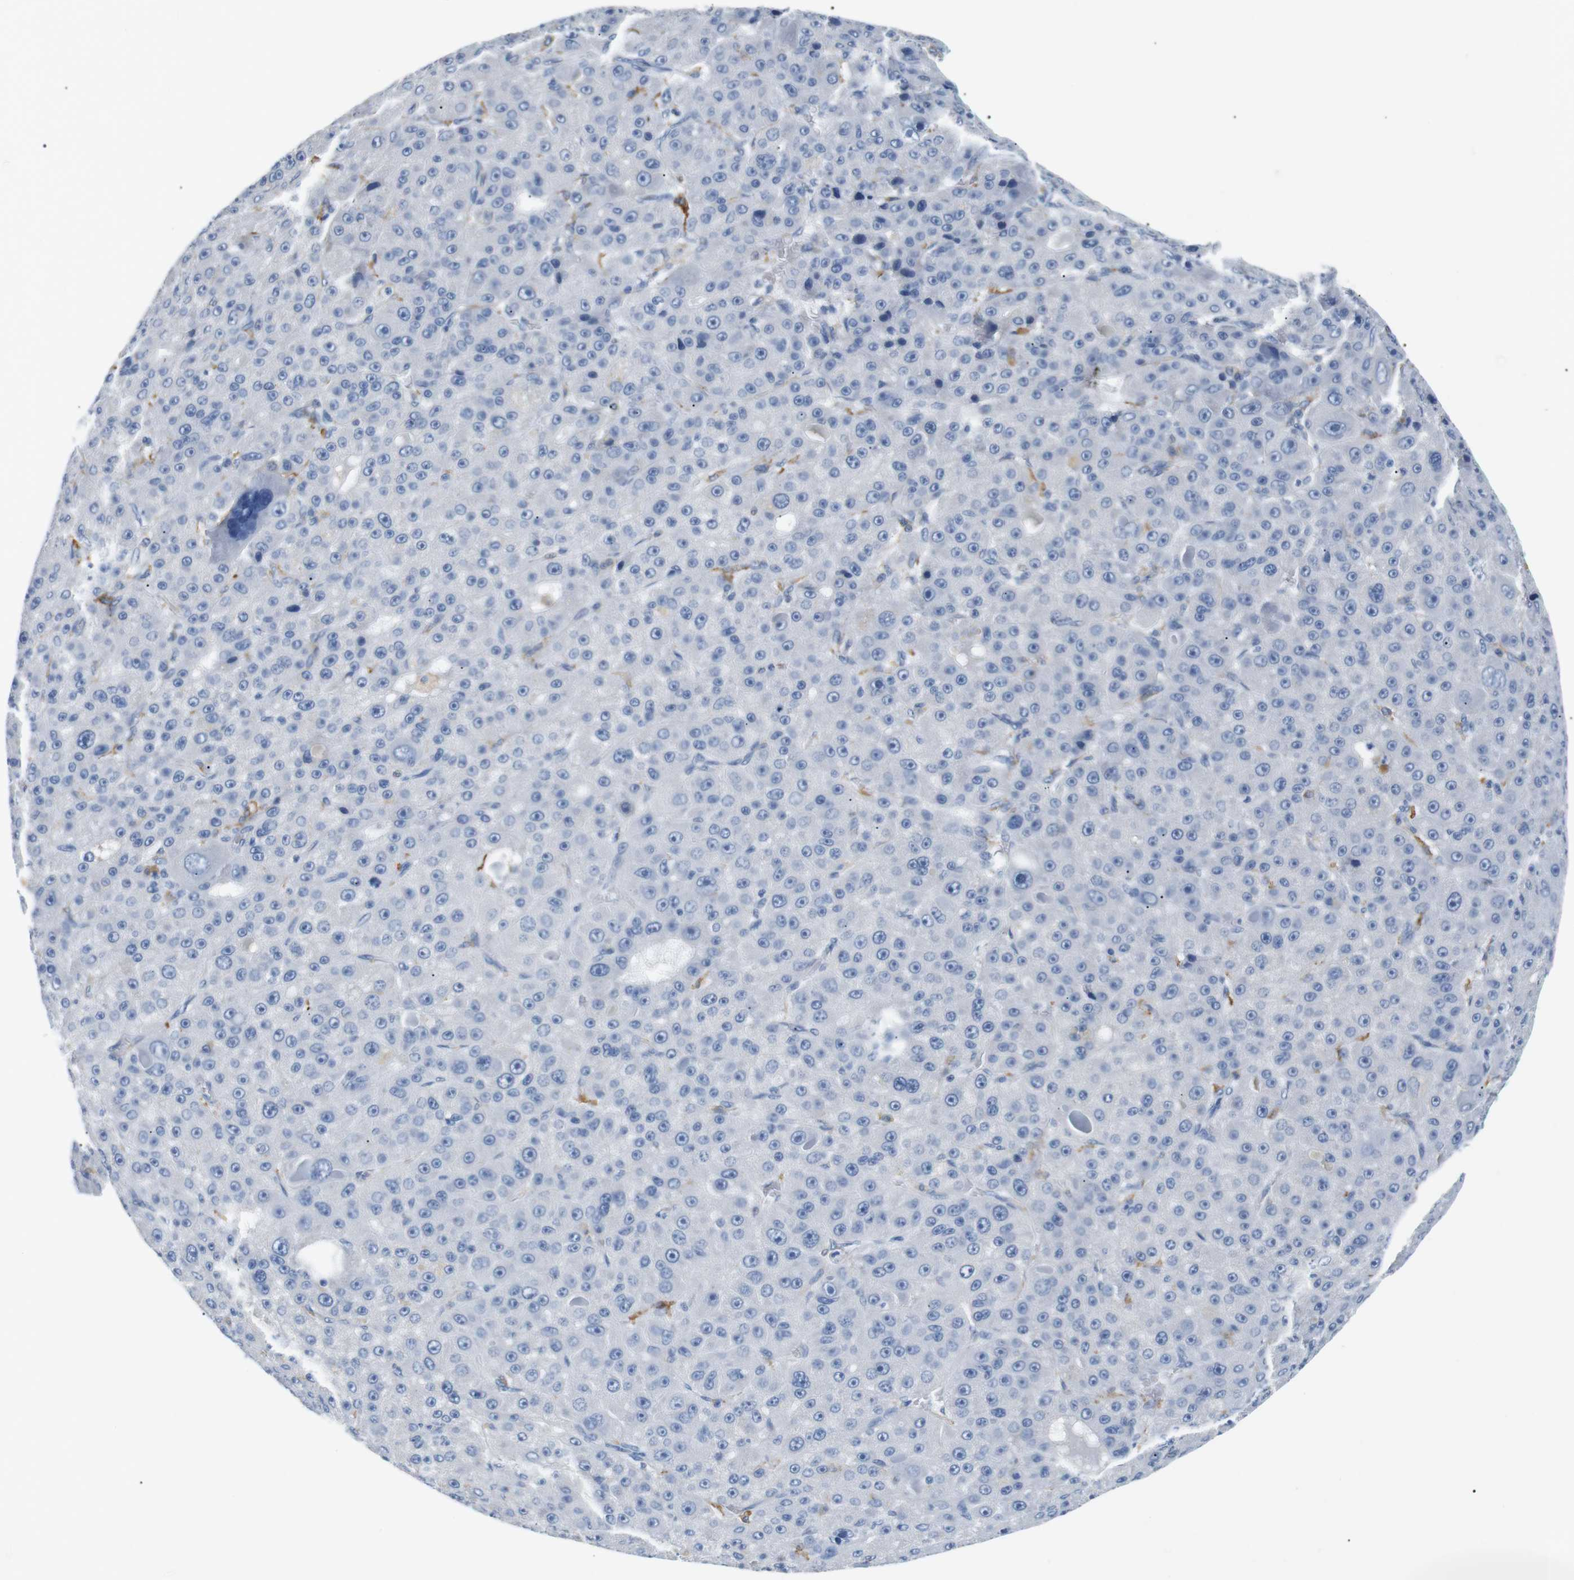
{"staining": {"intensity": "negative", "quantity": "none", "location": "none"}, "tissue": "liver cancer", "cell_type": "Tumor cells", "image_type": "cancer", "snomed": [{"axis": "morphology", "description": "Carcinoma, Hepatocellular, NOS"}, {"axis": "topography", "description": "Liver"}], "caption": "Immunohistochemical staining of human liver cancer demonstrates no significant staining in tumor cells.", "gene": "FCGRT", "patient": {"sex": "male", "age": 76}}